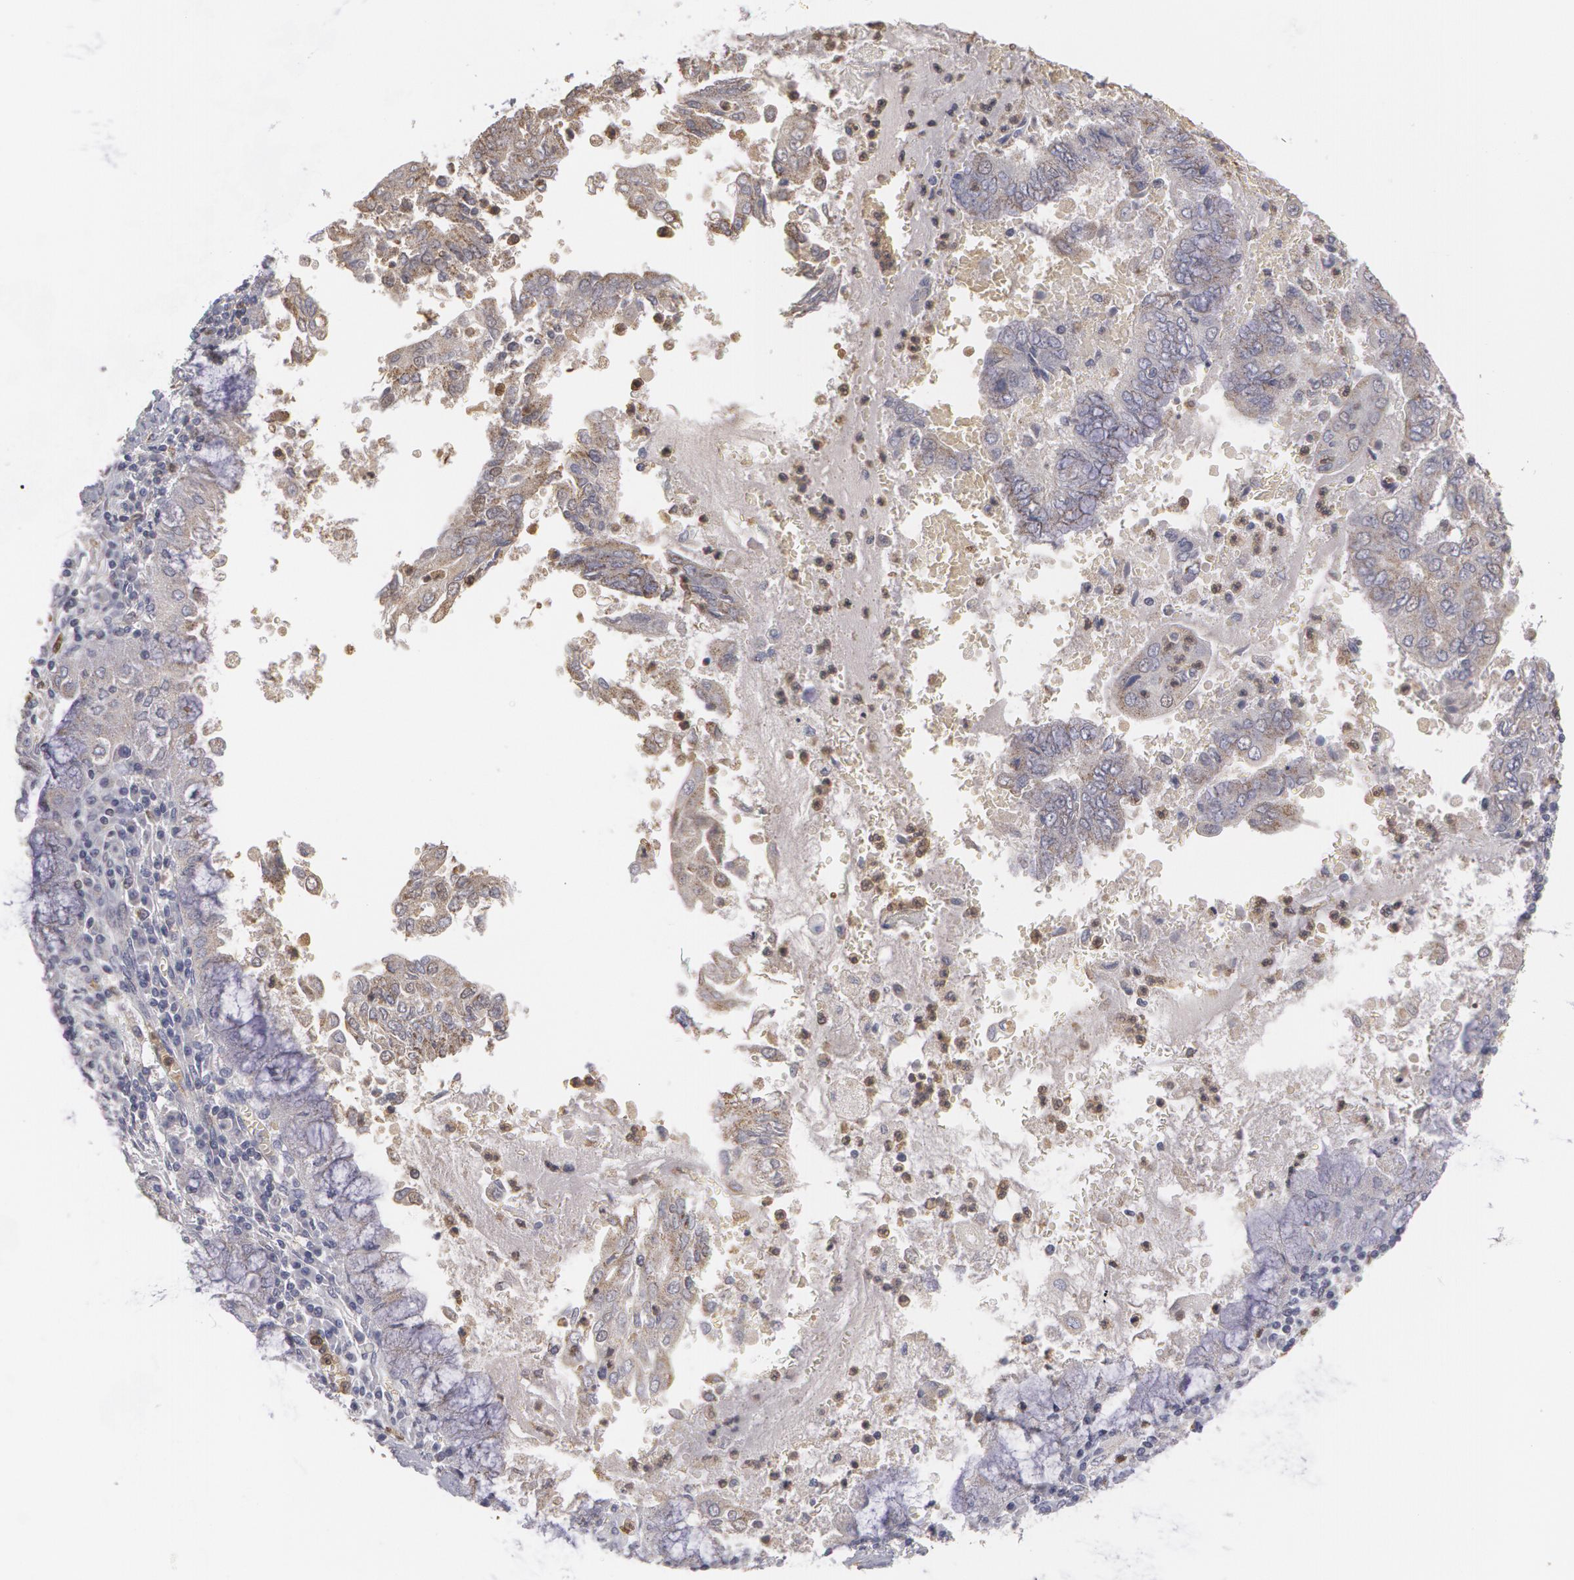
{"staining": {"intensity": "weak", "quantity": "25%-75%", "location": "cytoplasmic/membranous"}, "tissue": "endometrial cancer", "cell_type": "Tumor cells", "image_type": "cancer", "snomed": [{"axis": "morphology", "description": "Adenocarcinoma, NOS"}, {"axis": "topography", "description": "Endometrium"}], "caption": "Brown immunohistochemical staining in human endometrial cancer (adenocarcinoma) reveals weak cytoplasmic/membranous expression in approximately 25%-75% of tumor cells. (brown staining indicates protein expression, while blue staining denotes nuclei).", "gene": "CAT", "patient": {"sex": "female", "age": 79}}